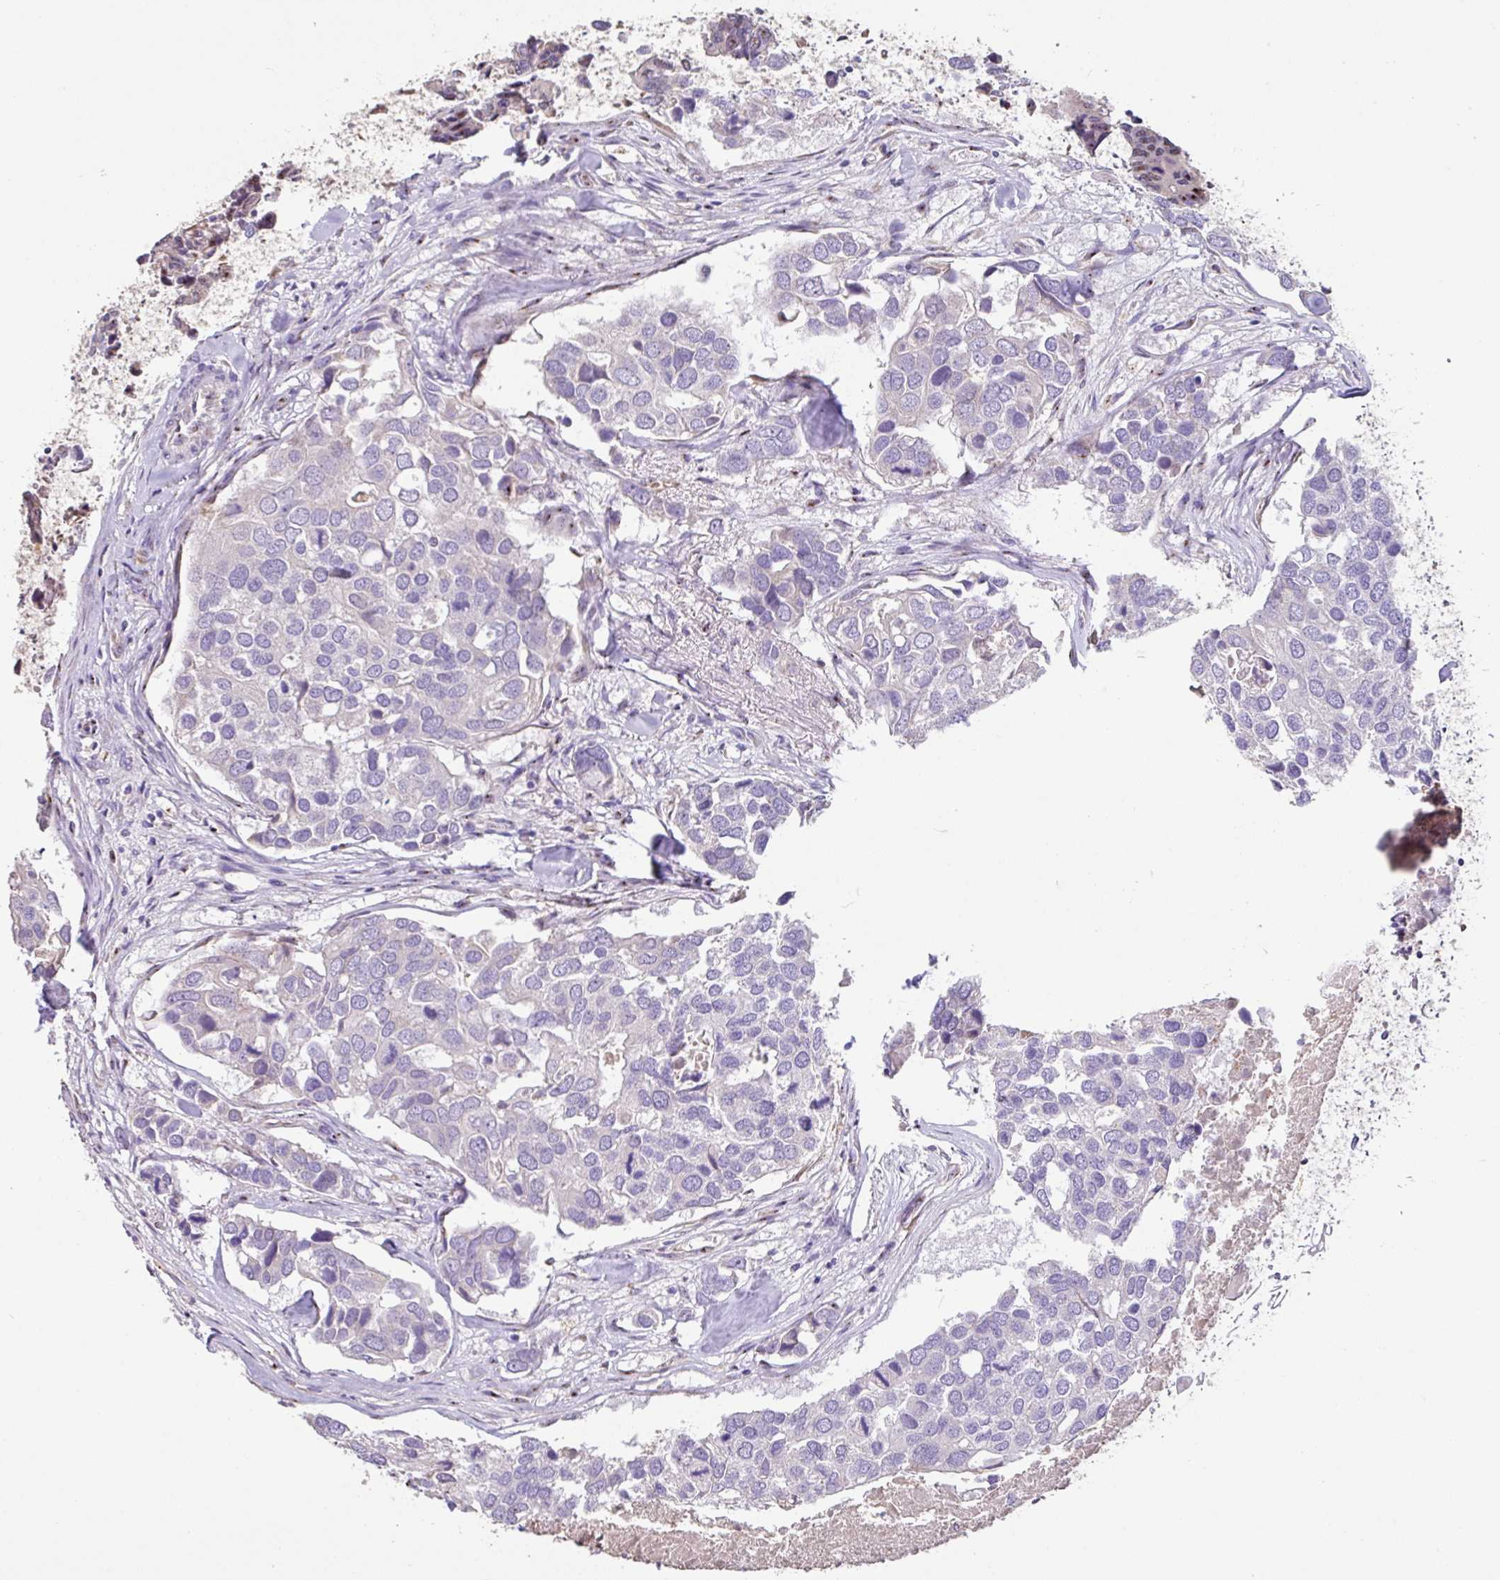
{"staining": {"intensity": "negative", "quantity": "none", "location": "none"}, "tissue": "breast cancer", "cell_type": "Tumor cells", "image_type": "cancer", "snomed": [{"axis": "morphology", "description": "Duct carcinoma"}, {"axis": "topography", "description": "Breast"}], "caption": "A high-resolution image shows IHC staining of breast cancer, which exhibits no significant positivity in tumor cells.", "gene": "ZG16", "patient": {"sex": "female", "age": 83}}